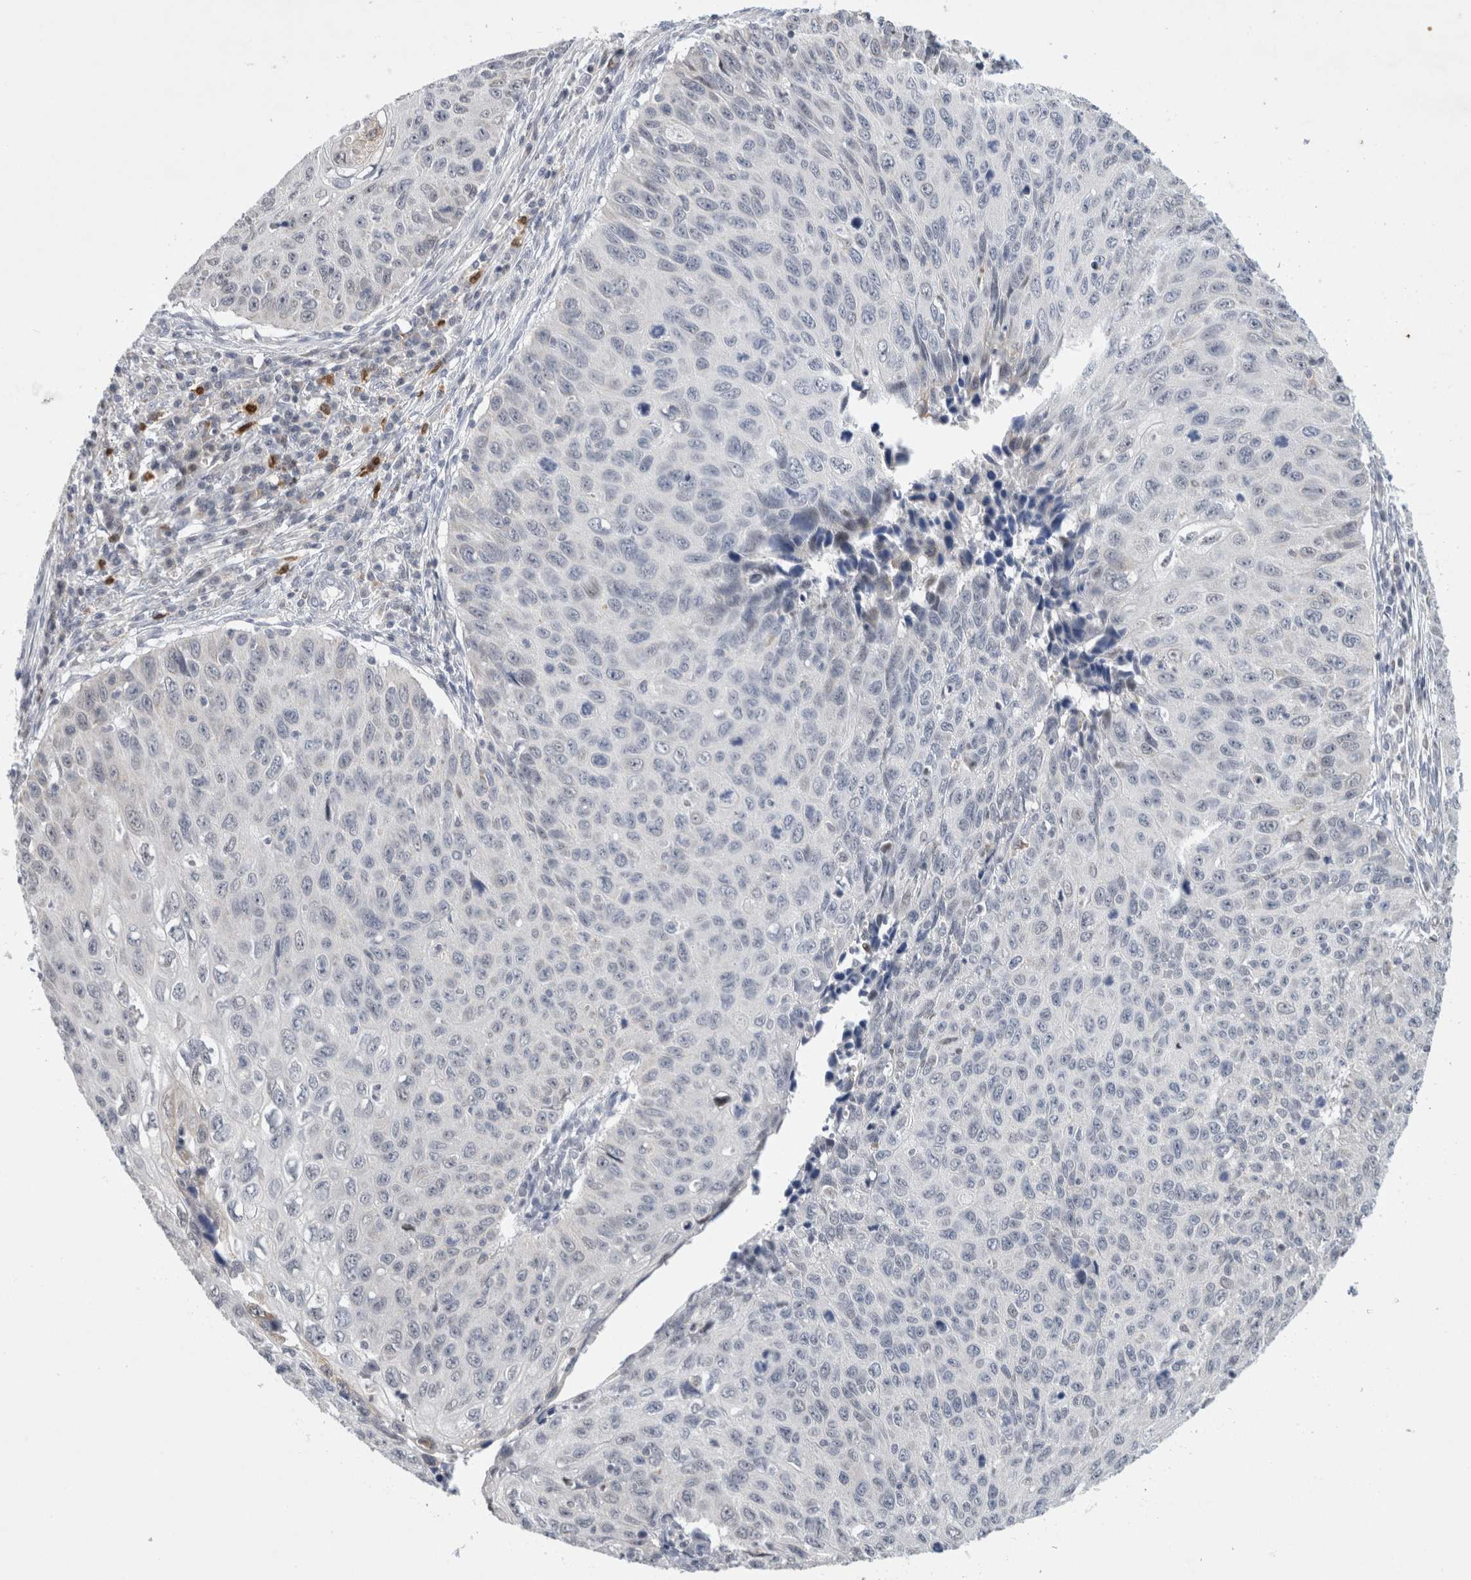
{"staining": {"intensity": "negative", "quantity": "none", "location": "none"}, "tissue": "cervical cancer", "cell_type": "Tumor cells", "image_type": "cancer", "snomed": [{"axis": "morphology", "description": "Squamous cell carcinoma, NOS"}, {"axis": "topography", "description": "Cervix"}], "caption": "DAB immunohistochemical staining of cervical cancer (squamous cell carcinoma) shows no significant expression in tumor cells.", "gene": "AGMAT", "patient": {"sex": "female", "age": 53}}